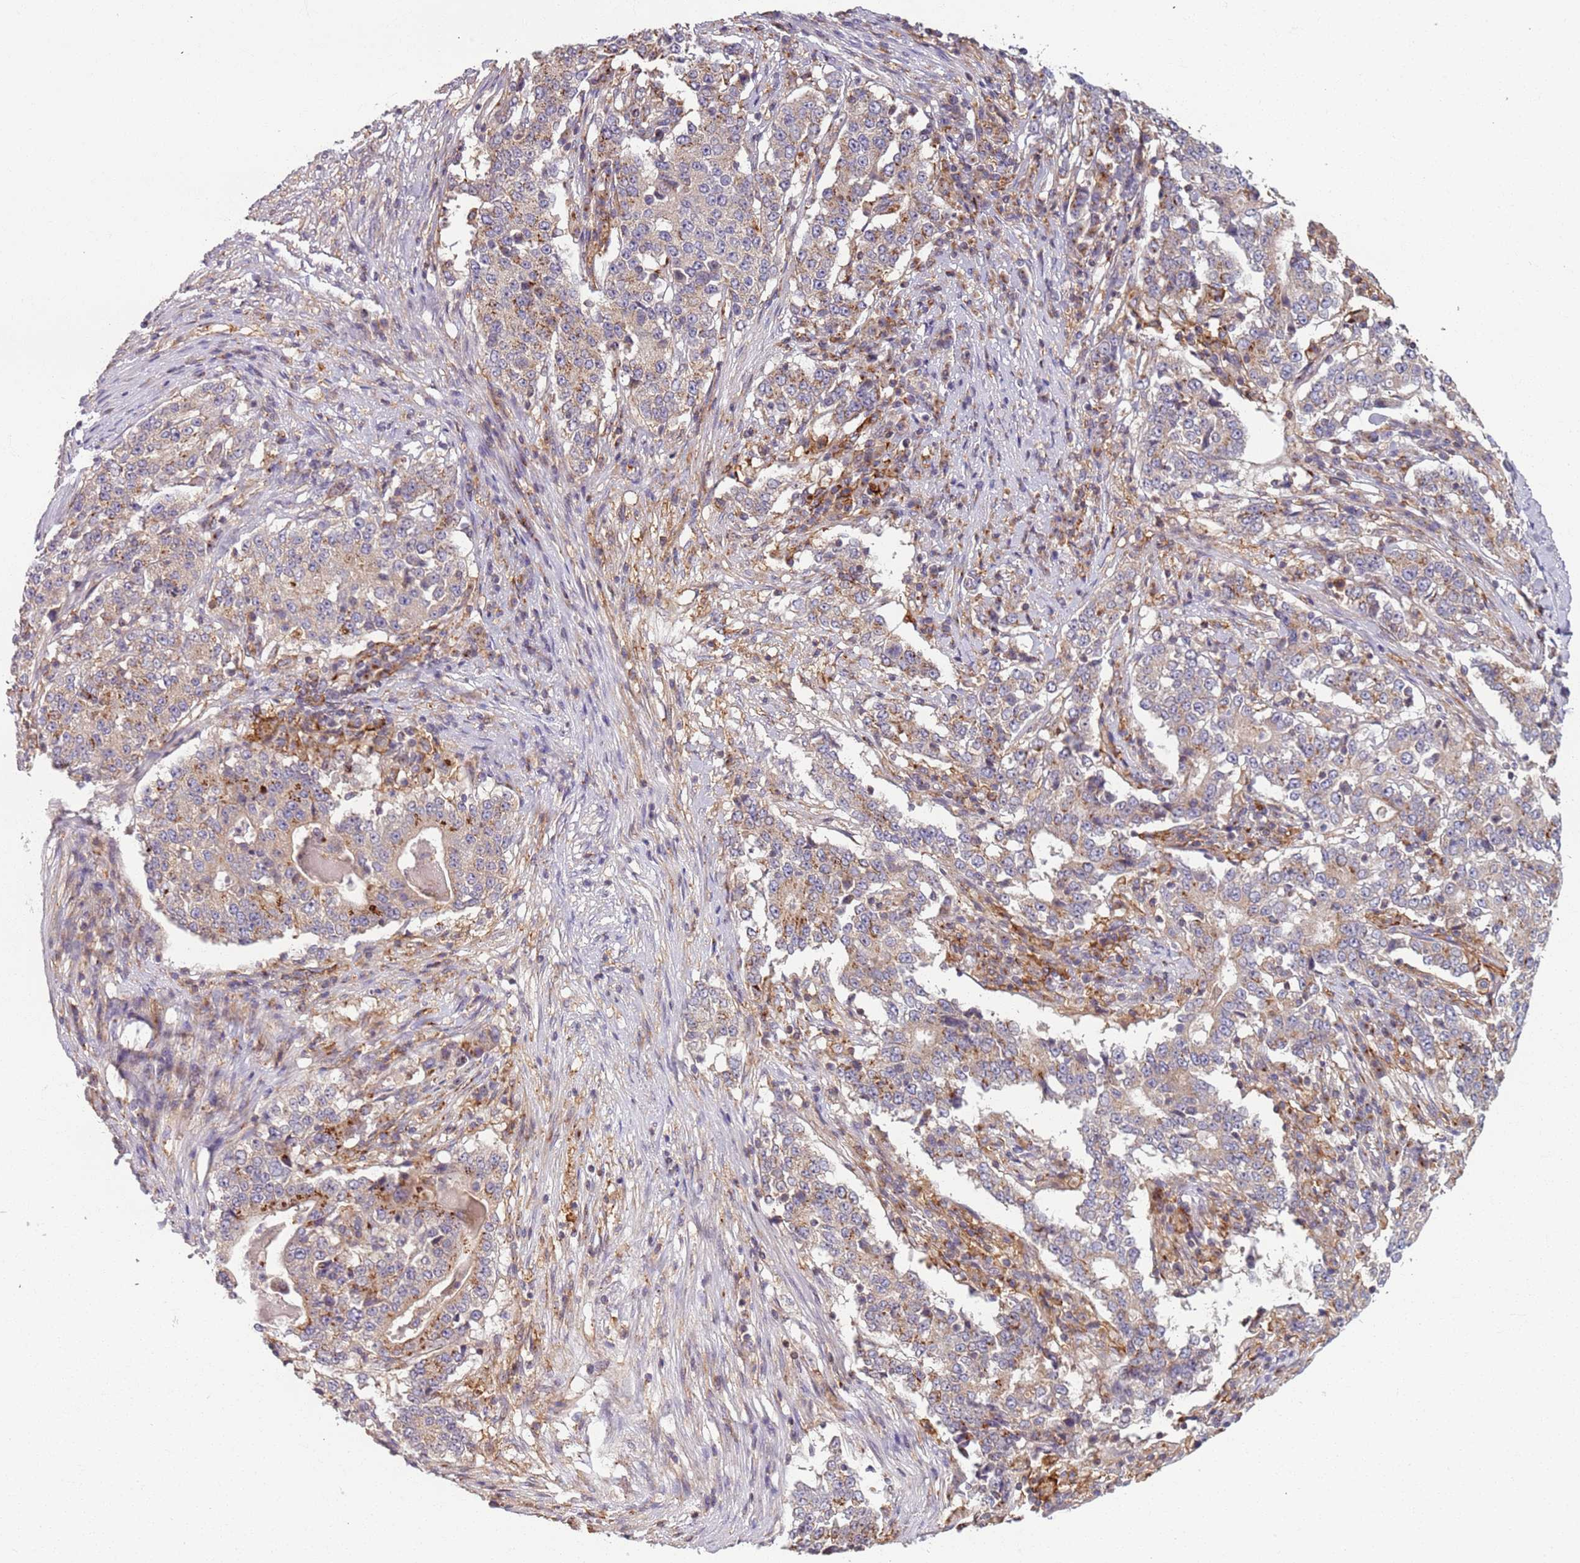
{"staining": {"intensity": "strong", "quantity": "<25%", "location": "cytoplasmic/membranous"}, "tissue": "stomach cancer", "cell_type": "Tumor cells", "image_type": "cancer", "snomed": [{"axis": "morphology", "description": "Adenocarcinoma, NOS"}, {"axis": "topography", "description": "Stomach"}], "caption": "This is an image of immunohistochemistry staining of stomach cancer (adenocarcinoma), which shows strong positivity in the cytoplasmic/membranous of tumor cells.", "gene": "AKTIP", "patient": {"sex": "male", "age": 59}}